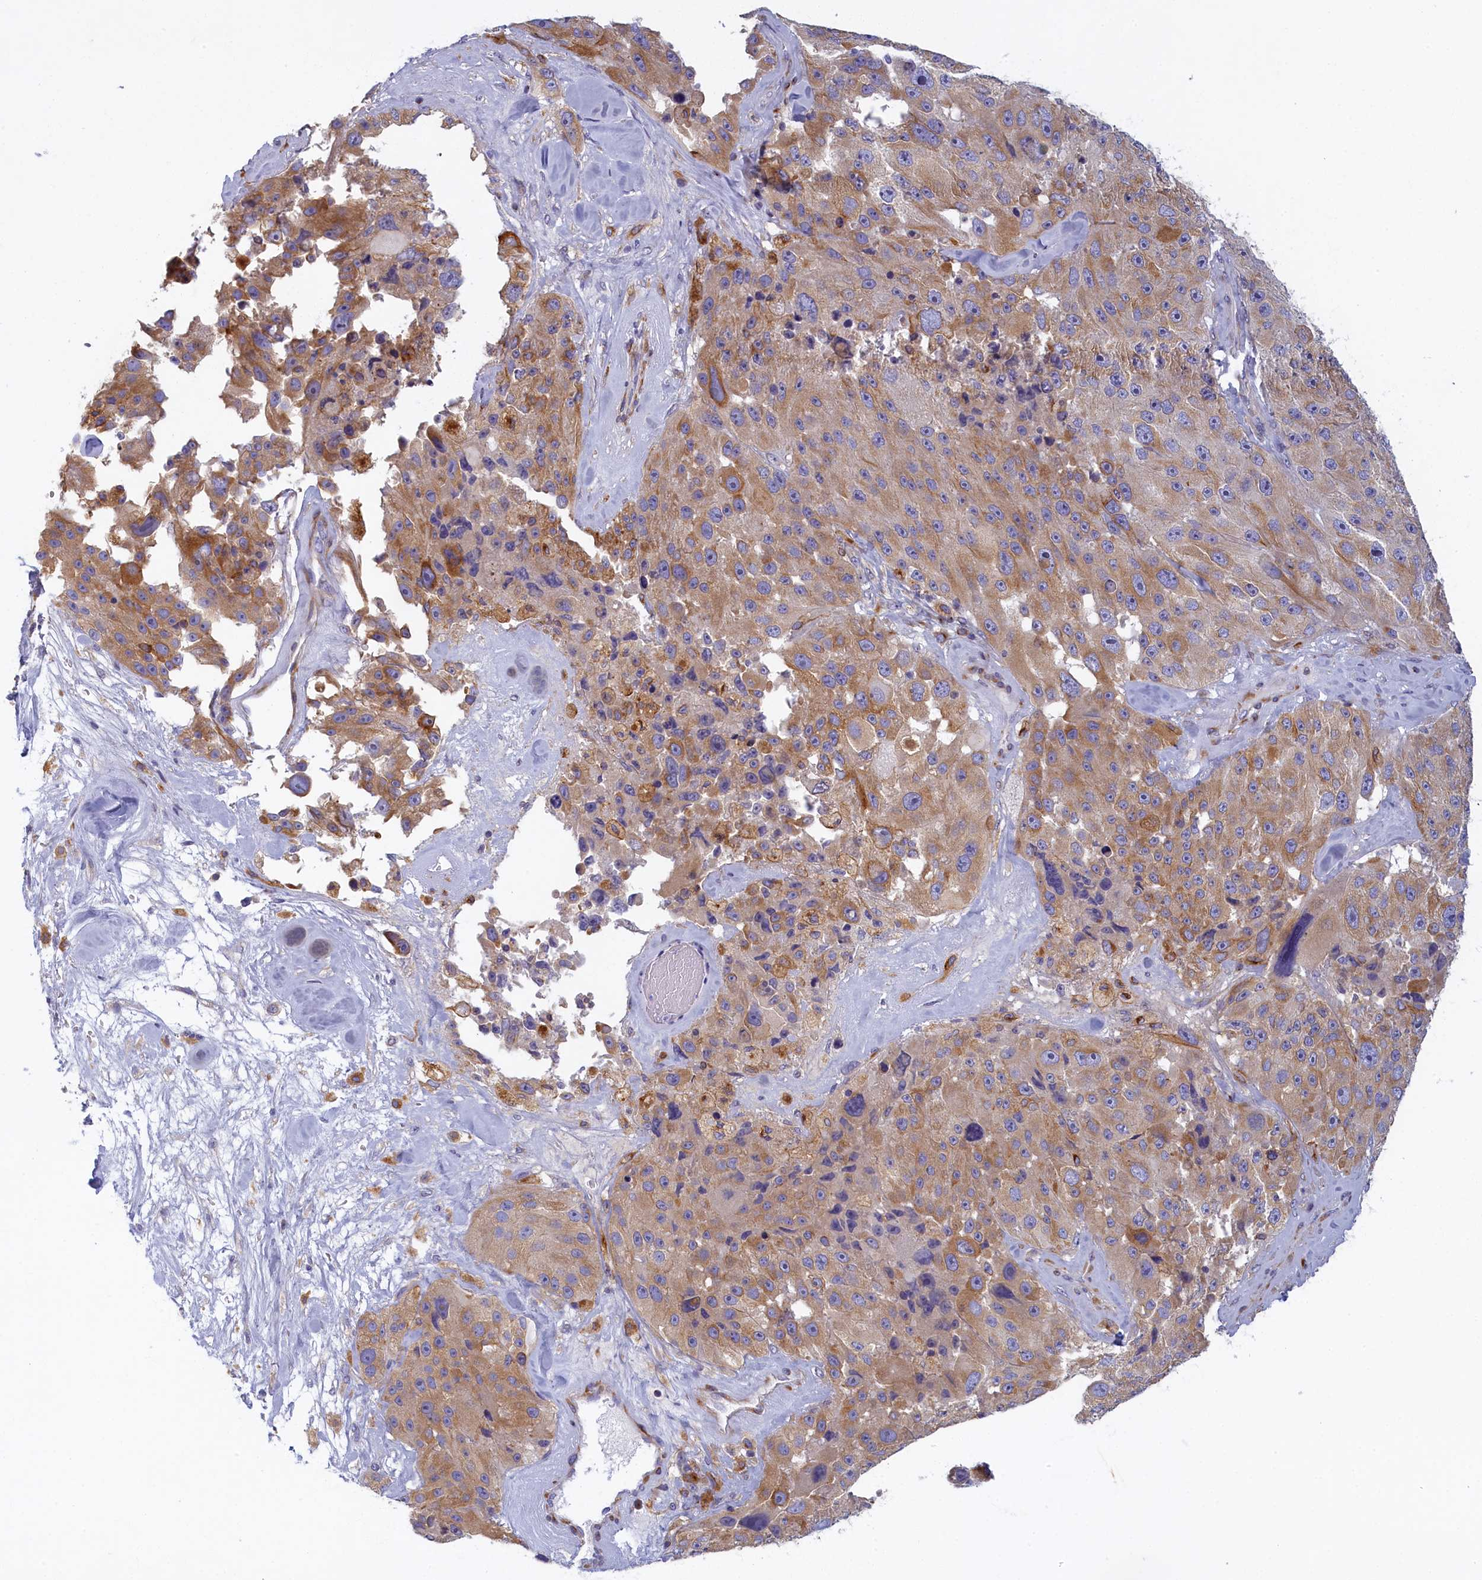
{"staining": {"intensity": "moderate", "quantity": "25%-75%", "location": "cytoplasmic/membranous"}, "tissue": "melanoma", "cell_type": "Tumor cells", "image_type": "cancer", "snomed": [{"axis": "morphology", "description": "Malignant melanoma, Metastatic site"}, {"axis": "topography", "description": "Lymph node"}], "caption": "Approximately 25%-75% of tumor cells in malignant melanoma (metastatic site) show moderate cytoplasmic/membranous protein positivity as visualized by brown immunohistochemical staining.", "gene": "NOL10", "patient": {"sex": "male", "age": 62}}